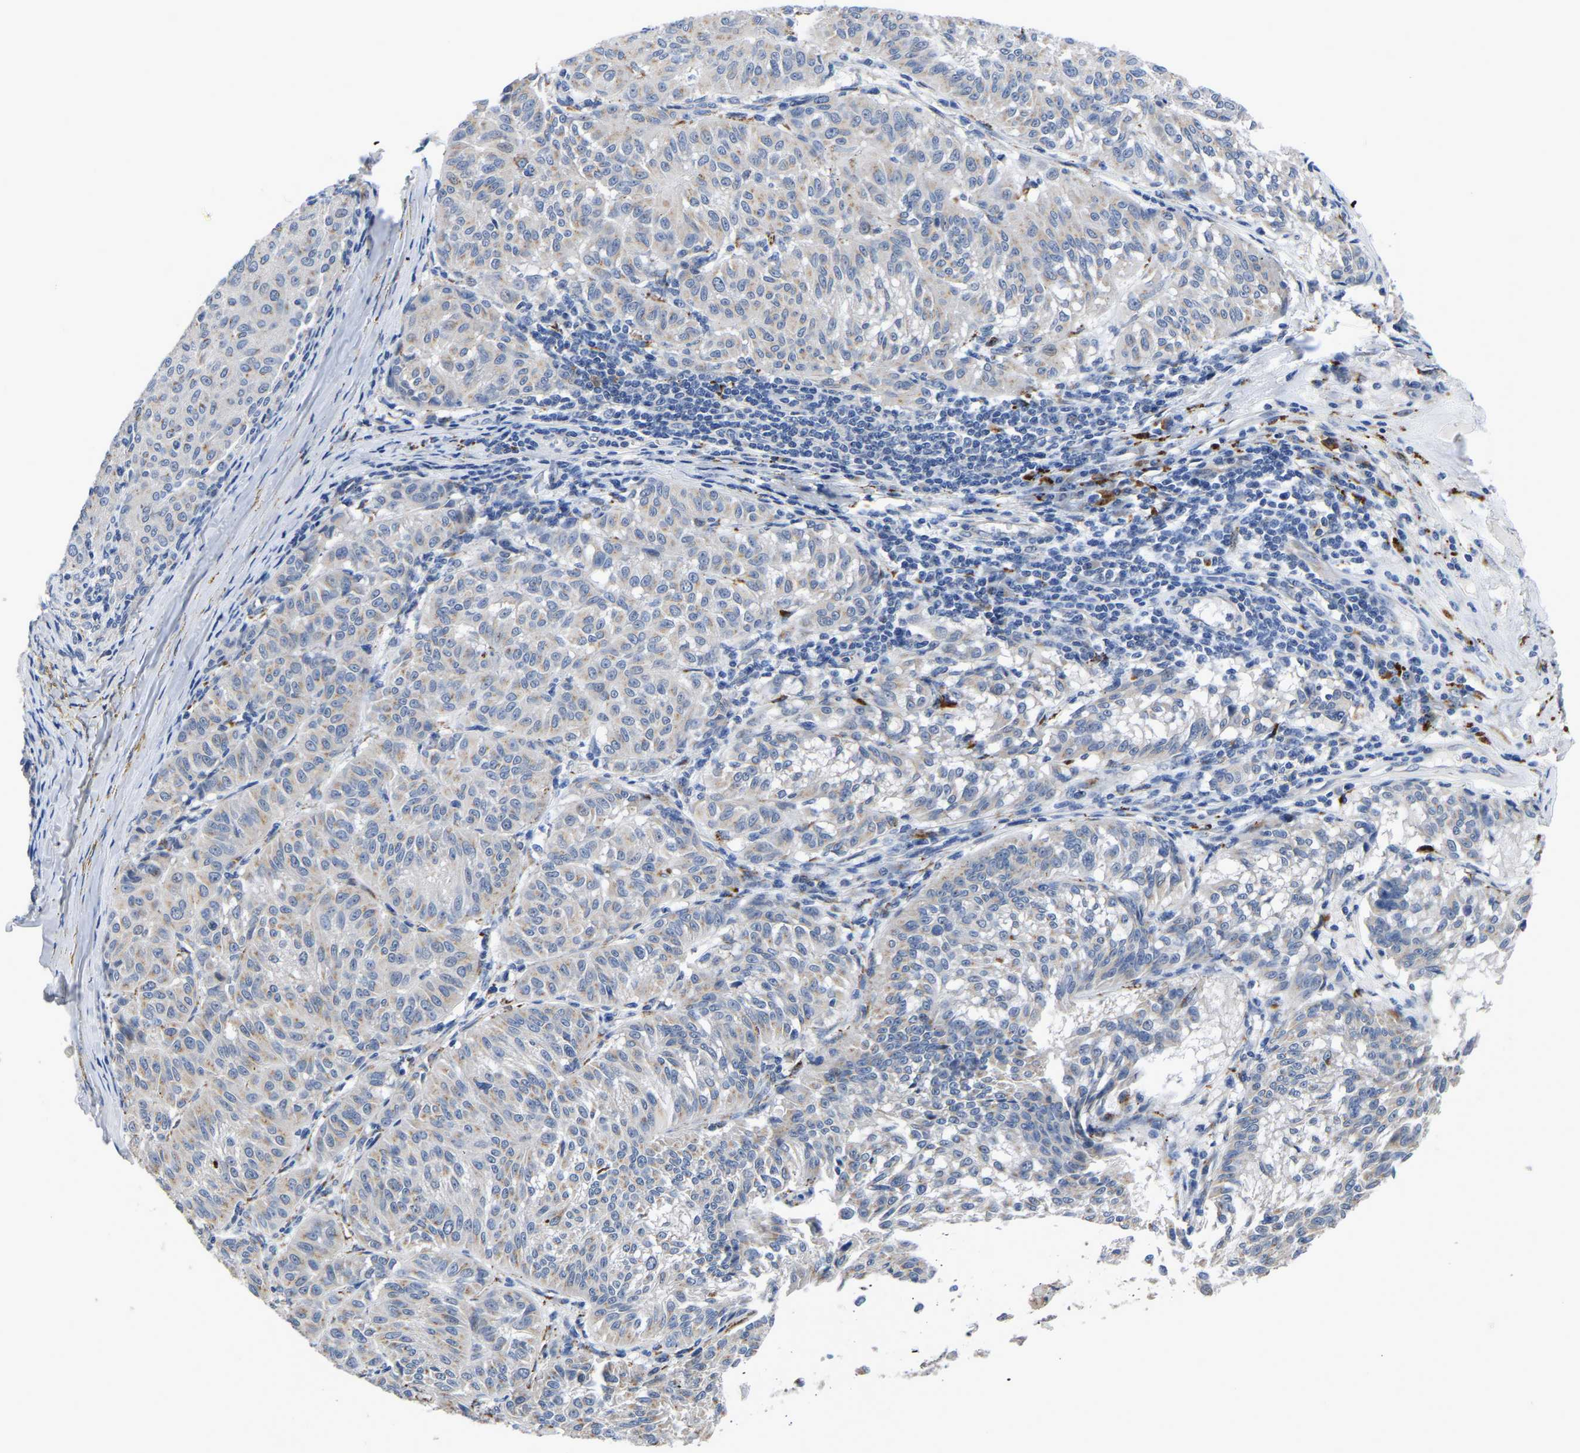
{"staining": {"intensity": "negative", "quantity": "none", "location": "none"}, "tissue": "melanoma", "cell_type": "Tumor cells", "image_type": "cancer", "snomed": [{"axis": "morphology", "description": "Malignant melanoma, NOS"}, {"axis": "topography", "description": "Skin"}], "caption": "Melanoma was stained to show a protein in brown. There is no significant positivity in tumor cells.", "gene": "PDLIM7", "patient": {"sex": "female", "age": 72}}